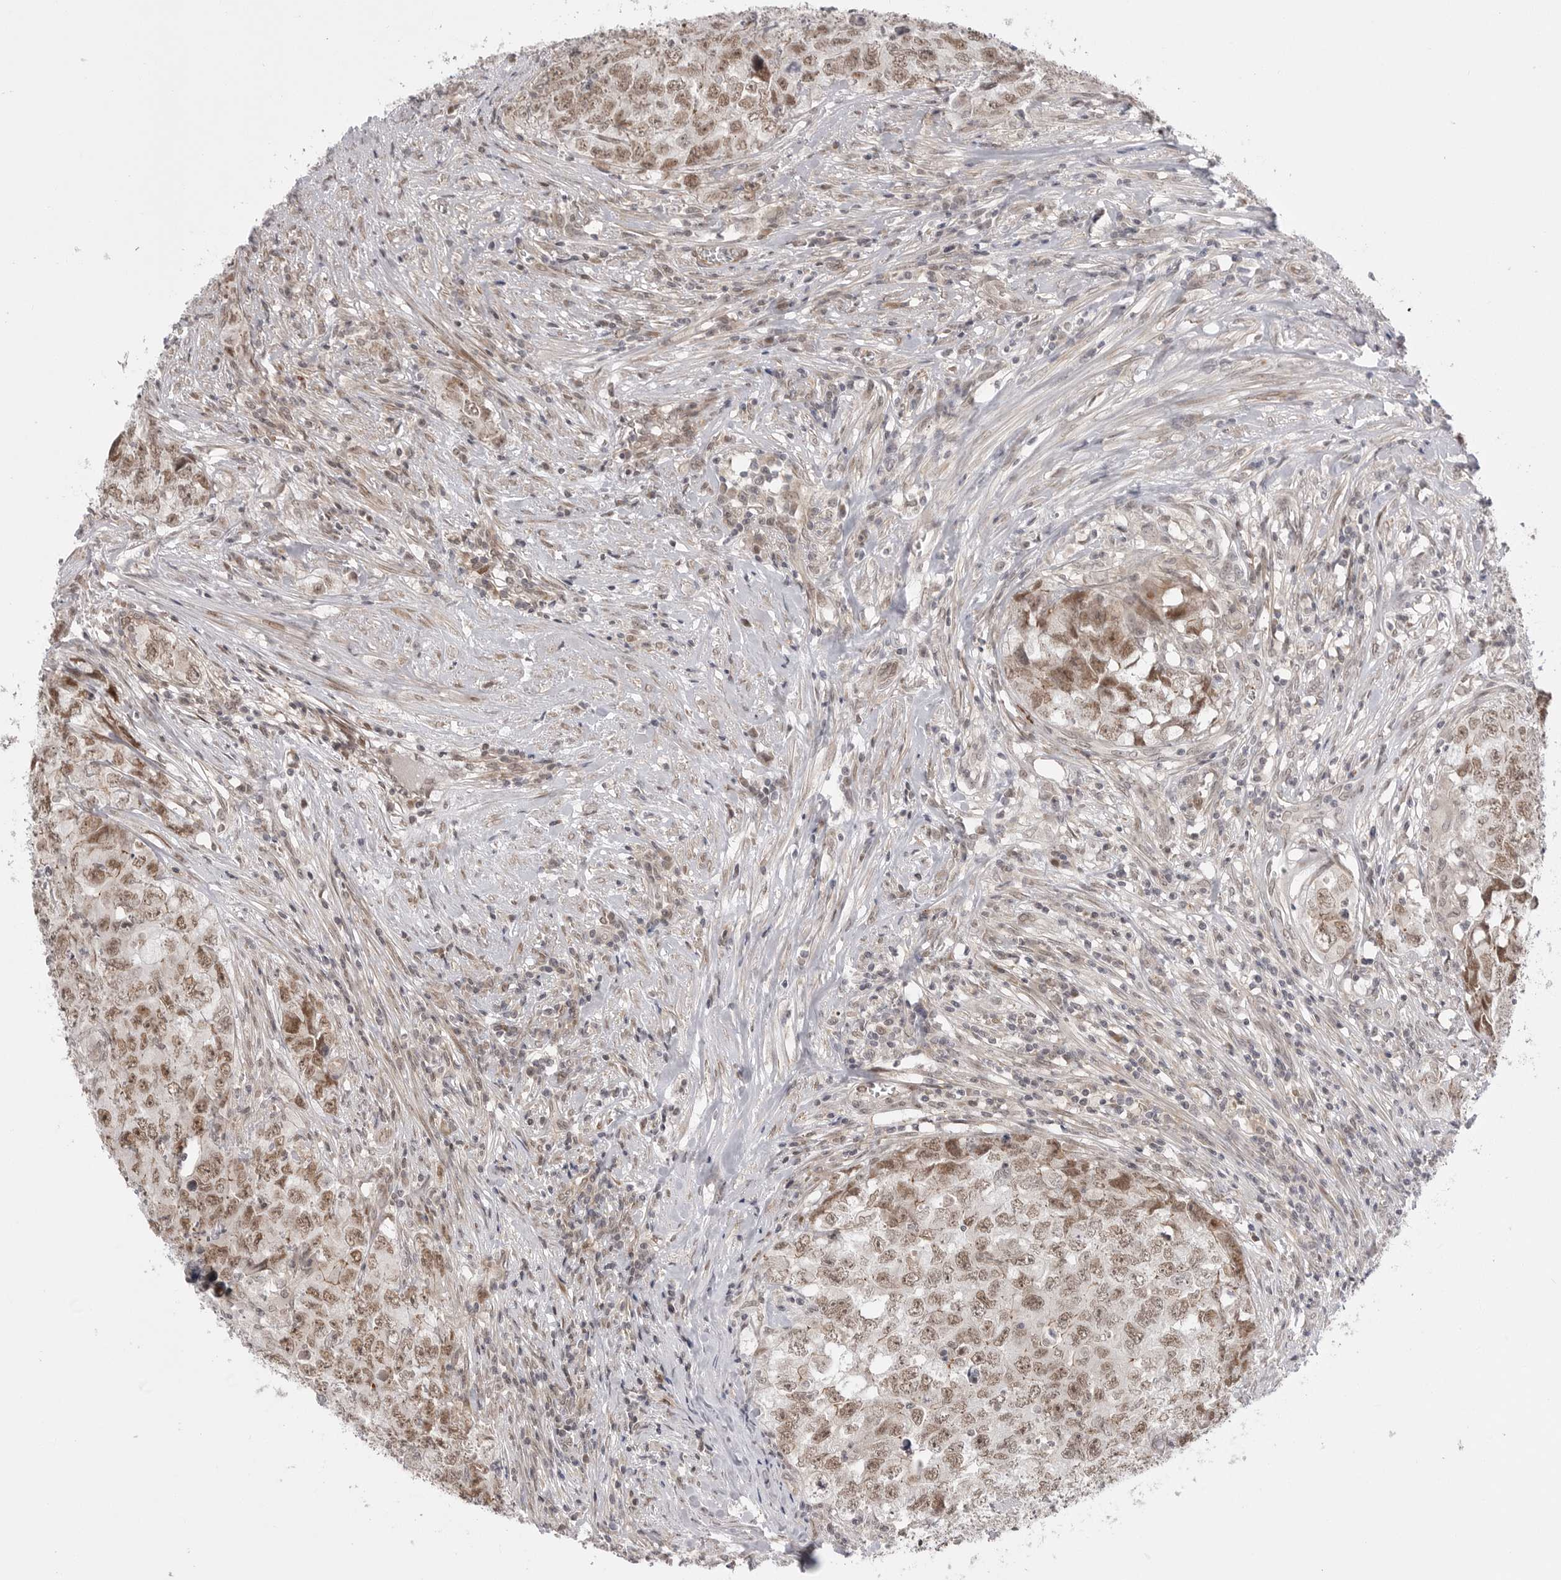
{"staining": {"intensity": "moderate", "quantity": ">75%", "location": "nuclear"}, "tissue": "testis cancer", "cell_type": "Tumor cells", "image_type": "cancer", "snomed": [{"axis": "morphology", "description": "Seminoma, NOS"}, {"axis": "morphology", "description": "Carcinoma, Embryonal, NOS"}, {"axis": "topography", "description": "Testis"}], "caption": "Immunohistochemical staining of testis cancer demonstrates medium levels of moderate nuclear staining in approximately >75% of tumor cells.", "gene": "GGT6", "patient": {"sex": "male", "age": 43}}